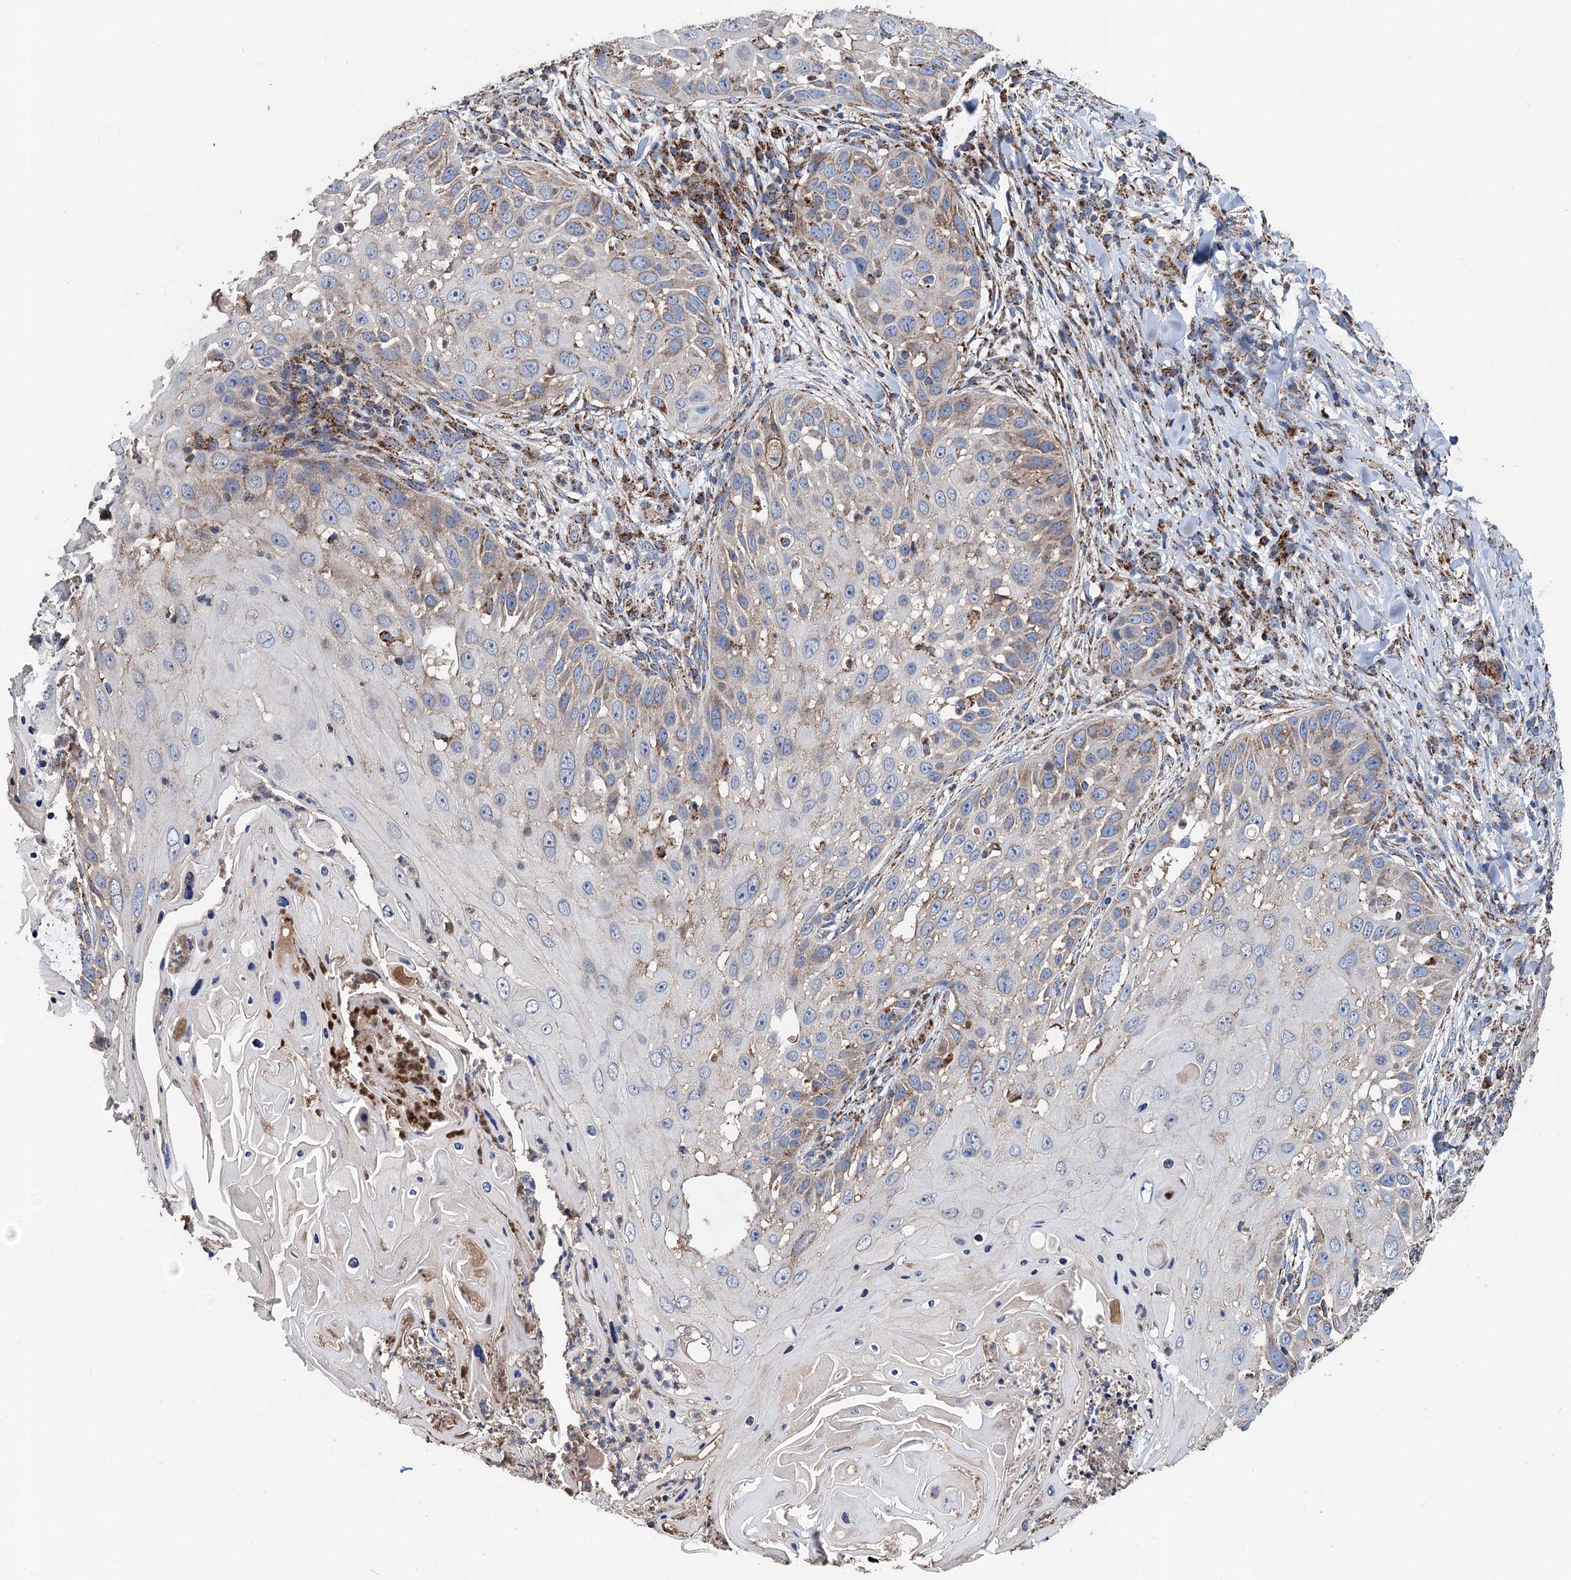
{"staining": {"intensity": "weak", "quantity": "25%-75%", "location": "cytoplasmic/membranous"}, "tissue": "skin cancer", "cell_type": "Tumor cells", "image_type": "cancer", "snomed": [{"axis": "morphology", "description": "Squamous cell carcinoma, NOS"}, {"axis": "topography", "description": "Skin"}], "caption": "IHC of human skin cancer reveals low levels of weak cytoplasmic/membranous staining in approximately 25%-75% of tumor cells.", "gene": "DGLUCY", "patient": {"sex": "female", "age": 44}}